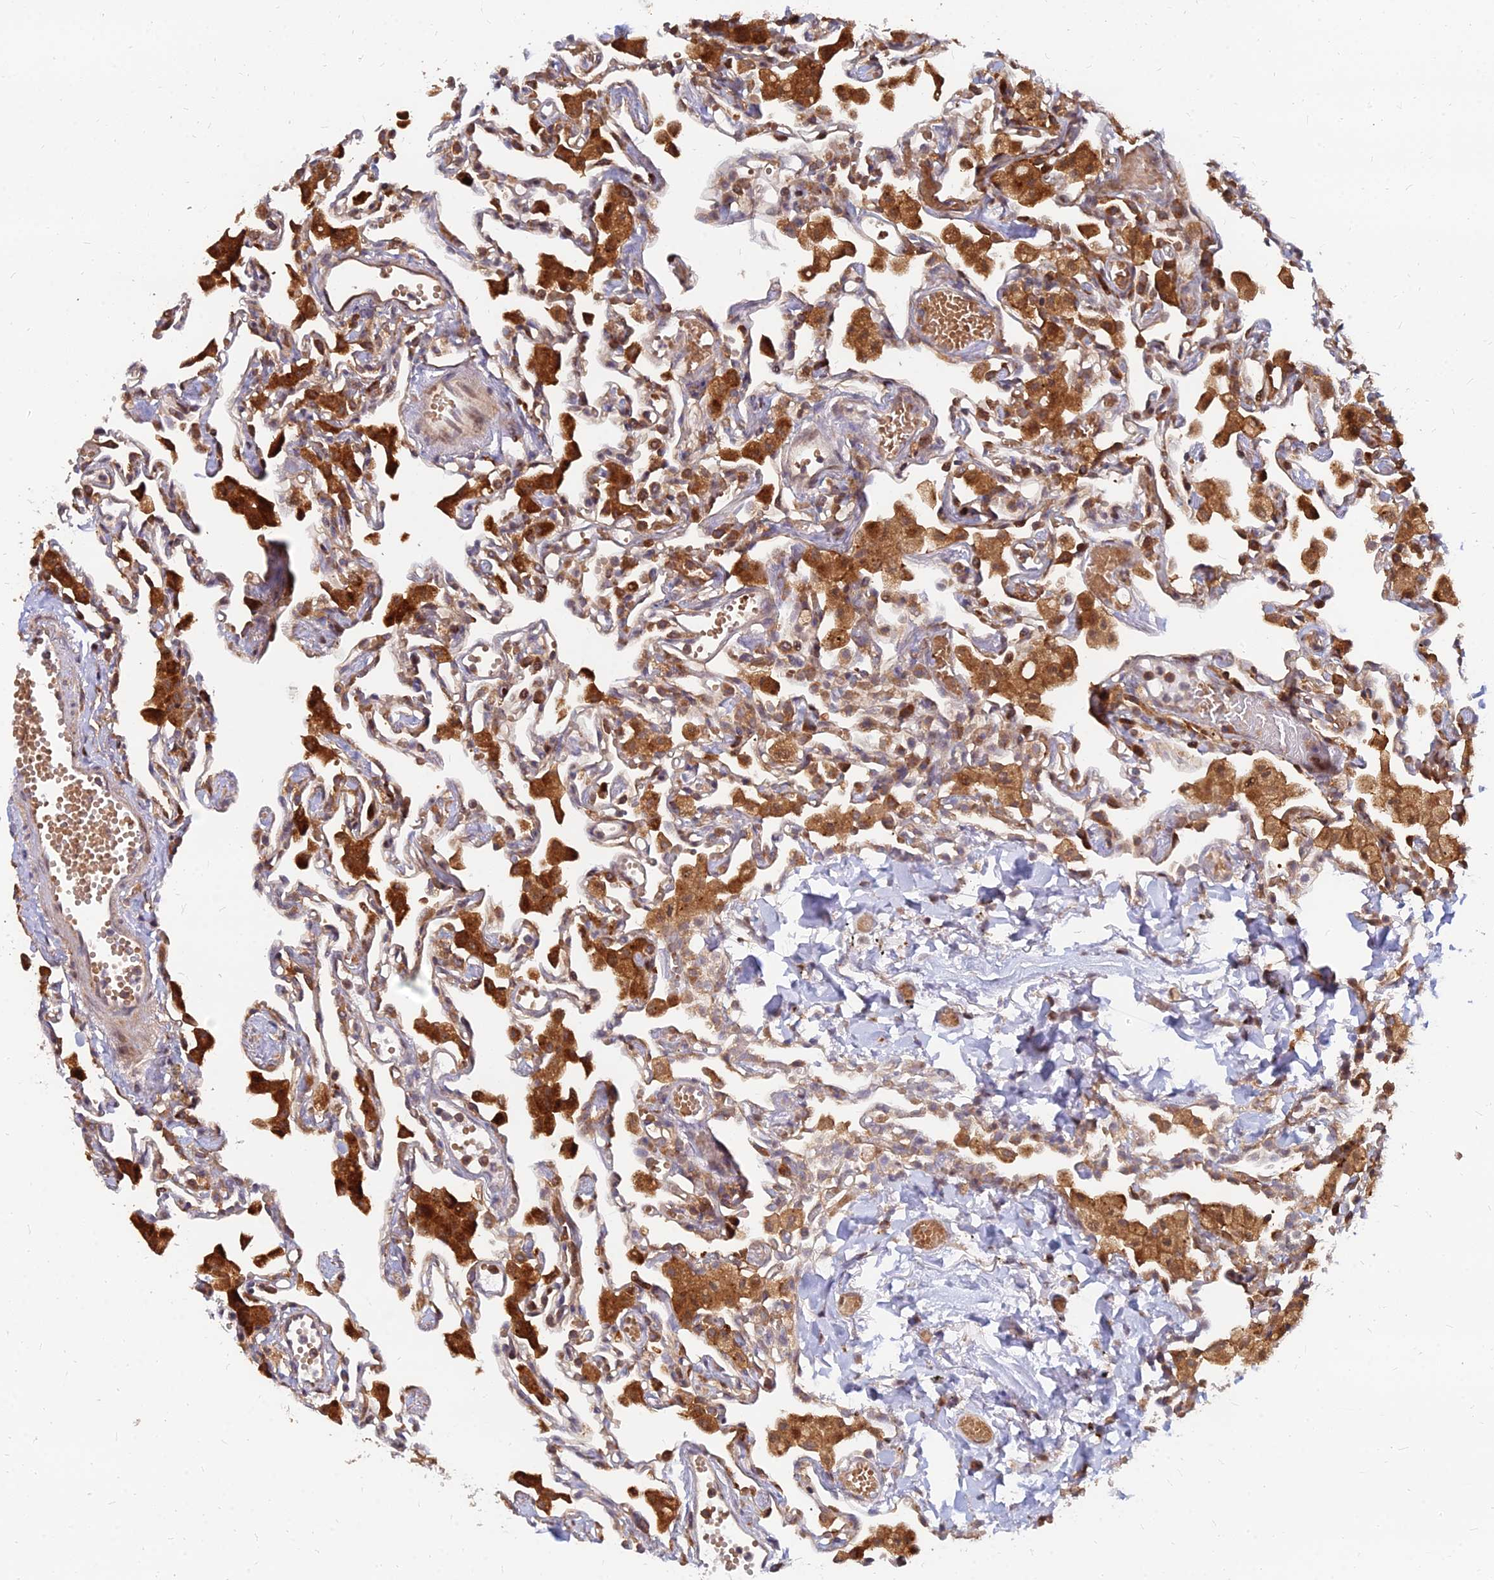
{"staining": {"intensity": "strong", "quantity": "25%-75%", "location": "cytoplasmic/membranous"}, "tissue": "lung", "cell_type": "Alveolar cells", "image_type": "normal", "snomed": [{"axis": "morphology", "description": "Normal tissue, NOS"}, {"axis": "topography", "description": "Bronchus"}, {"axis": "topography", "description": "Lung"}], "caption": "Immunohistochemical staining of benign human lung exhibits 25%-75% levels of strong cytoplasmic/membranous protein positivity in about 25%-75% of alveolar cells.", "gene": "CCT6A", "patient": {"sex": "female", "age": 49}}